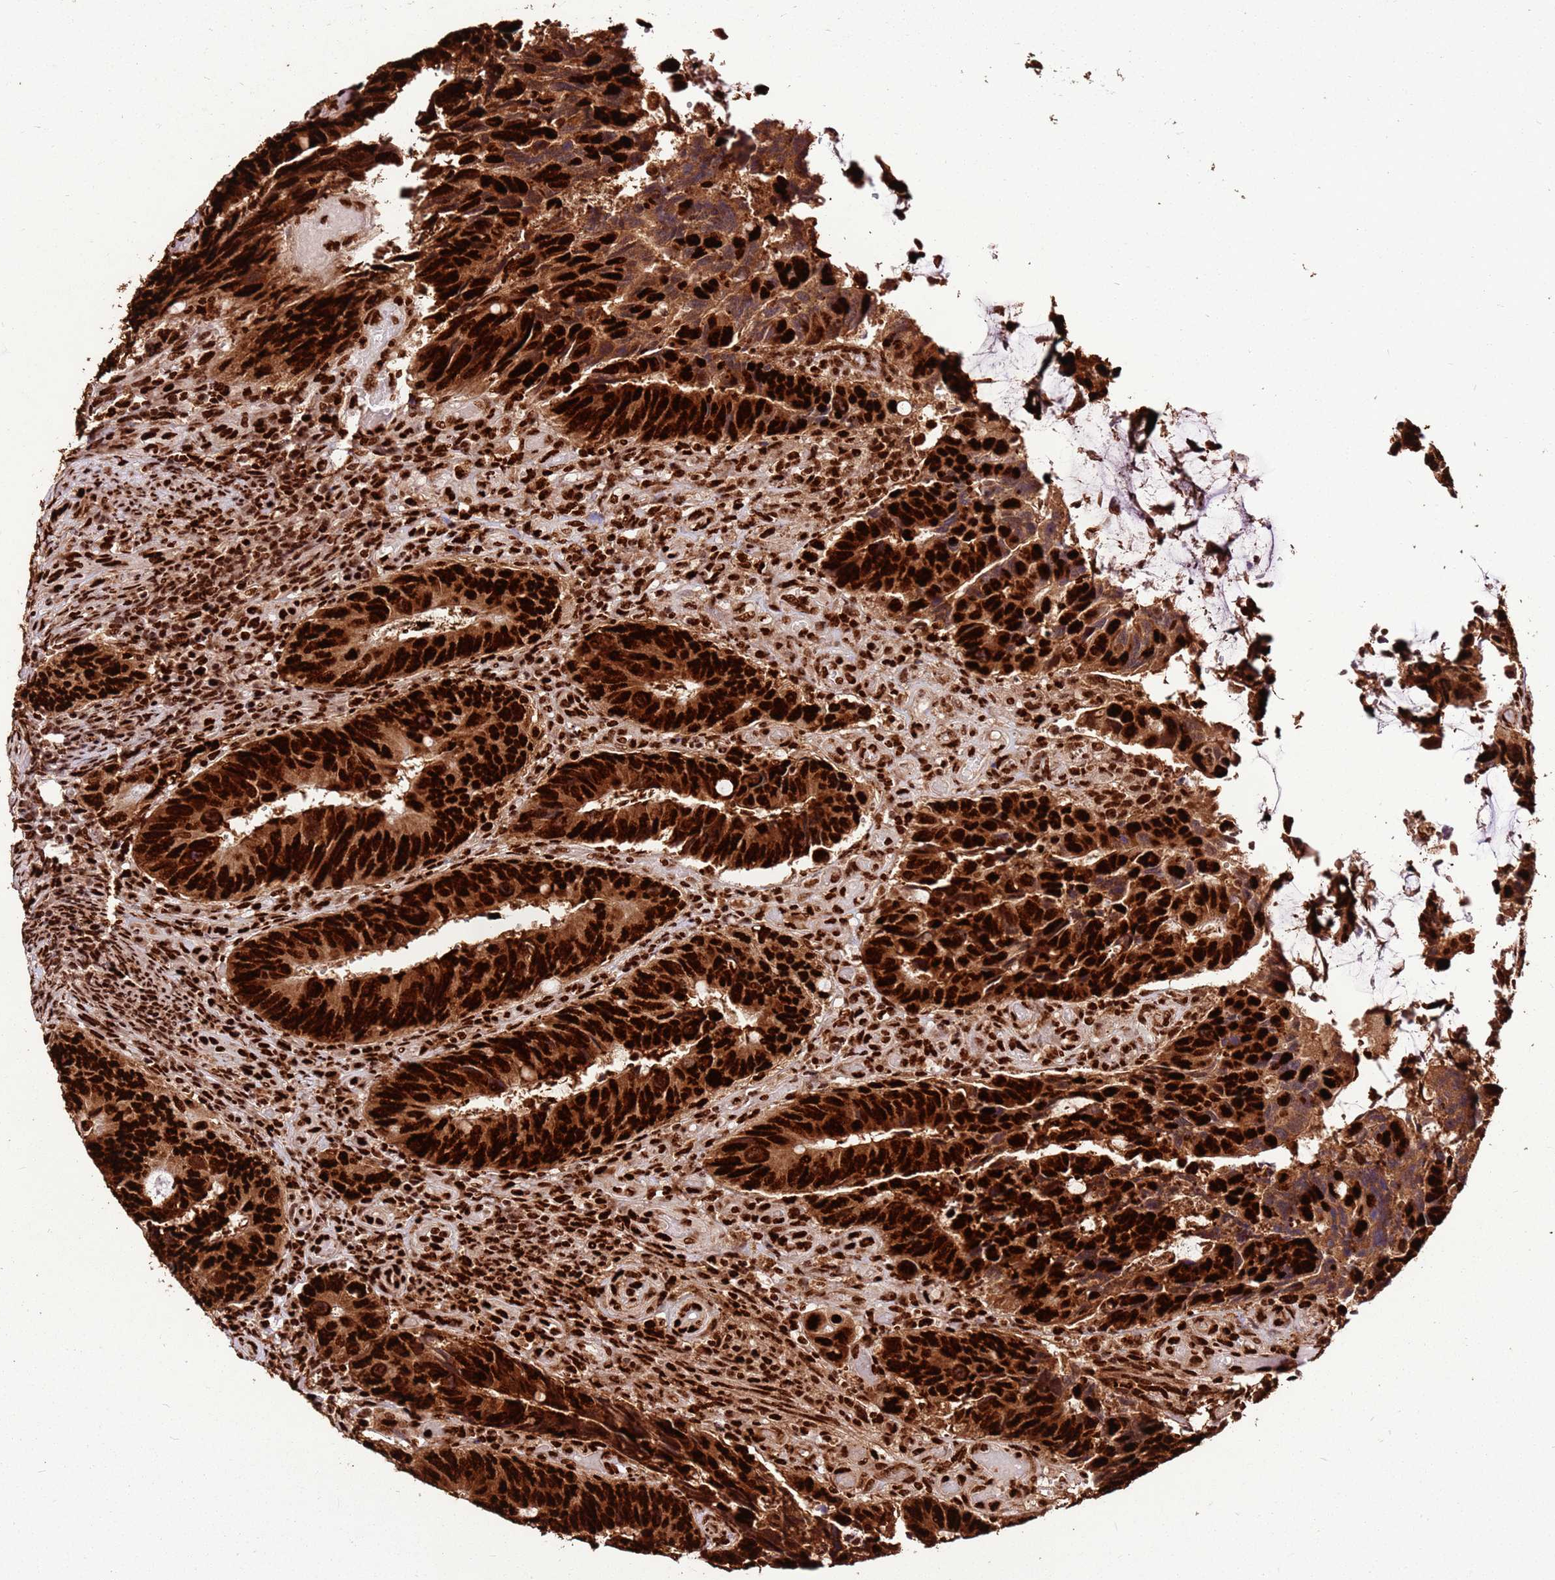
{"staining": {"intensity": "strong", "quantity": ">75%", "location": "nuclear"}, "tissue": "colorectal cancer", "cell_type": "Tumor cells", "image_type": "cancer", "snomed": [{"axis": "morphology", "description": "Adenocarcinoma, NOS"}, {"axis": "topography", "description": "Colon"}], "caption": "DAB immunohistochemical staining of colorectal cancer (adenocarcinoma) displays strong nuclear protein expression in approximately >75% of tumor cells.", "gene": "HNRNPAB", "patient": {"sex": "male", "age": 87}}